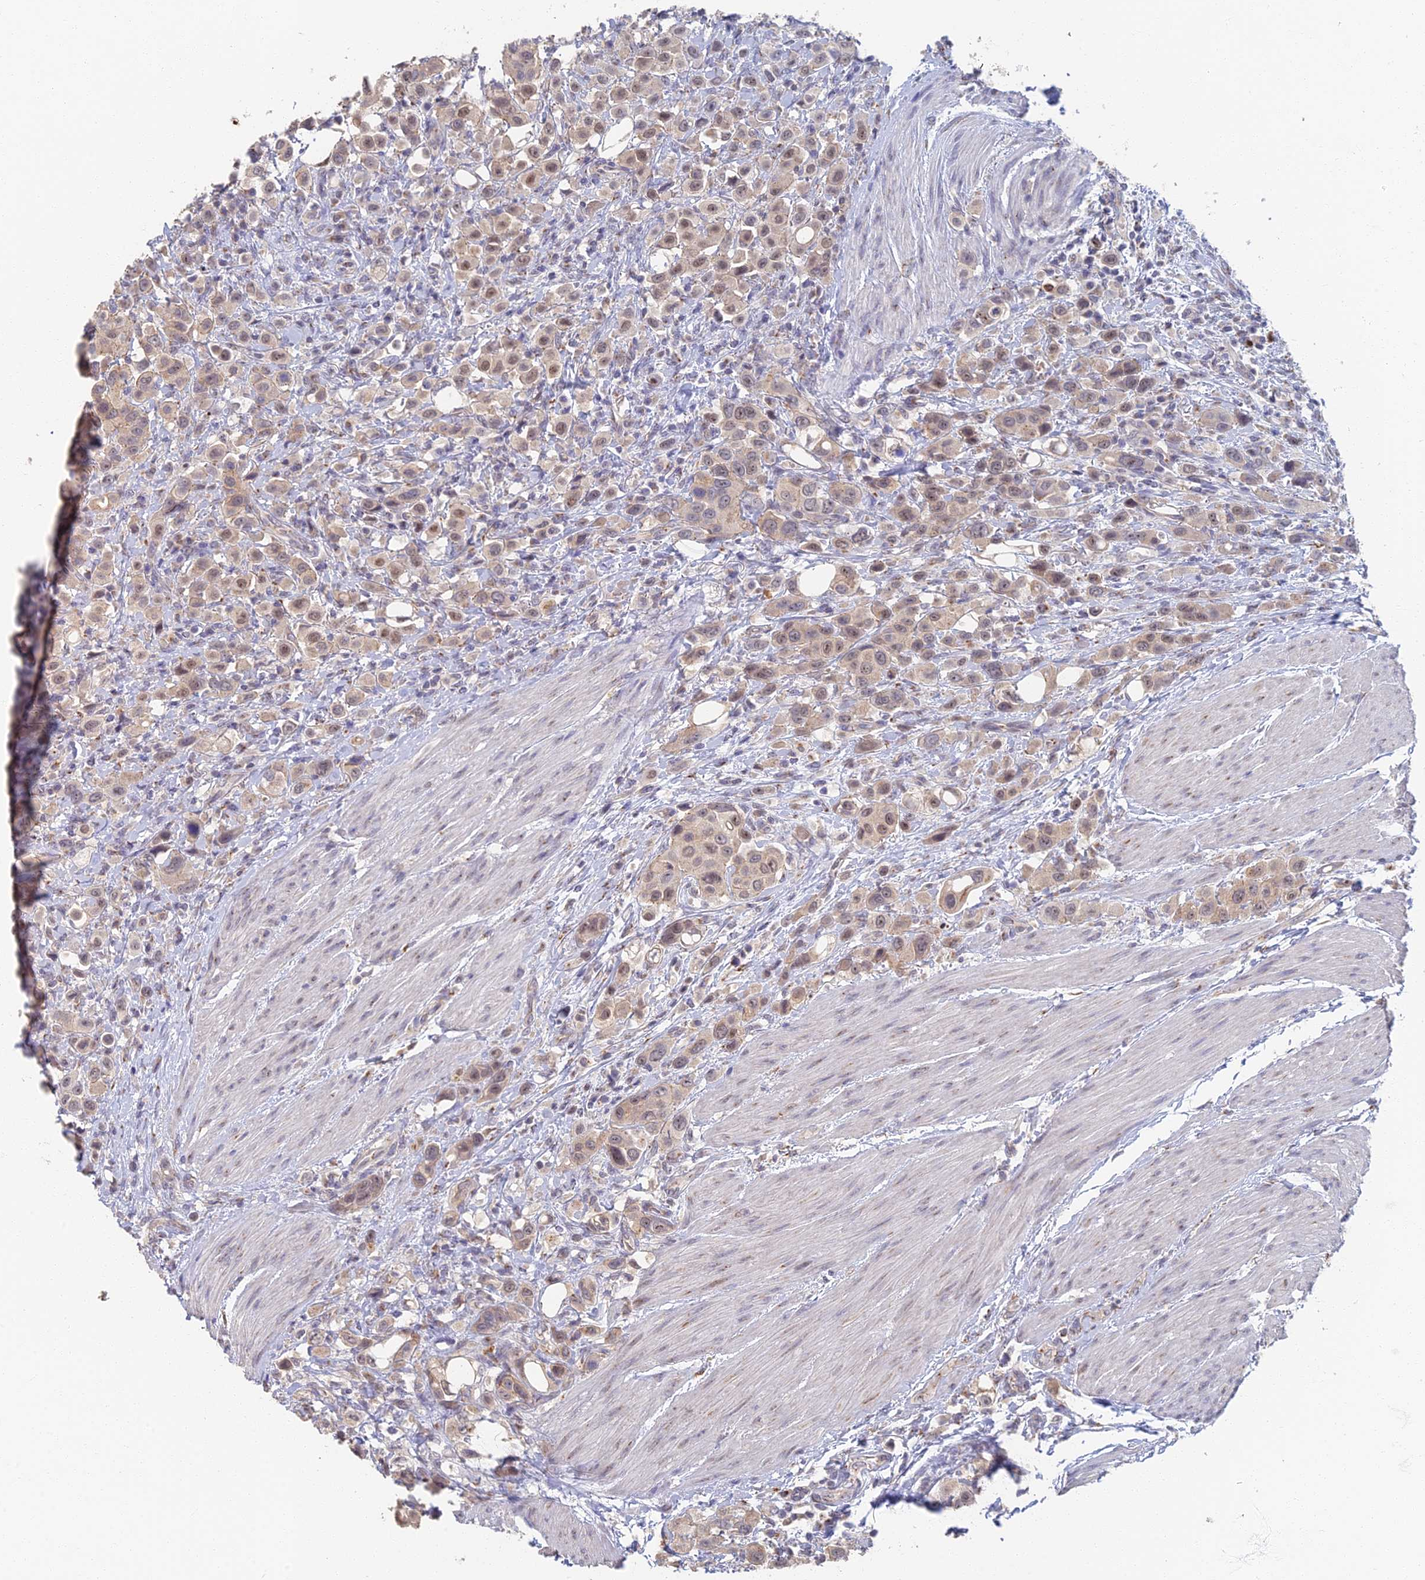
{"staining": {"intensity": "negative", "quantity": "none", "location": "none"}, "tissue": "urothelial cancer", "cell_type": "Tumor cells", "image_type": "cancer", "snomed": [{"axis": "morphology", "description": "Urothelial carcinoma, High grade"}, {"axis": "topography", "description": "Urinary bladder"}], "caption": "Immunohistochemical staining of human high-grade urothelial carcinoma shows no significant expression in tumor cells.", "gene": "GPATCH1", "patient": {"sex": "male", "age": 50}}